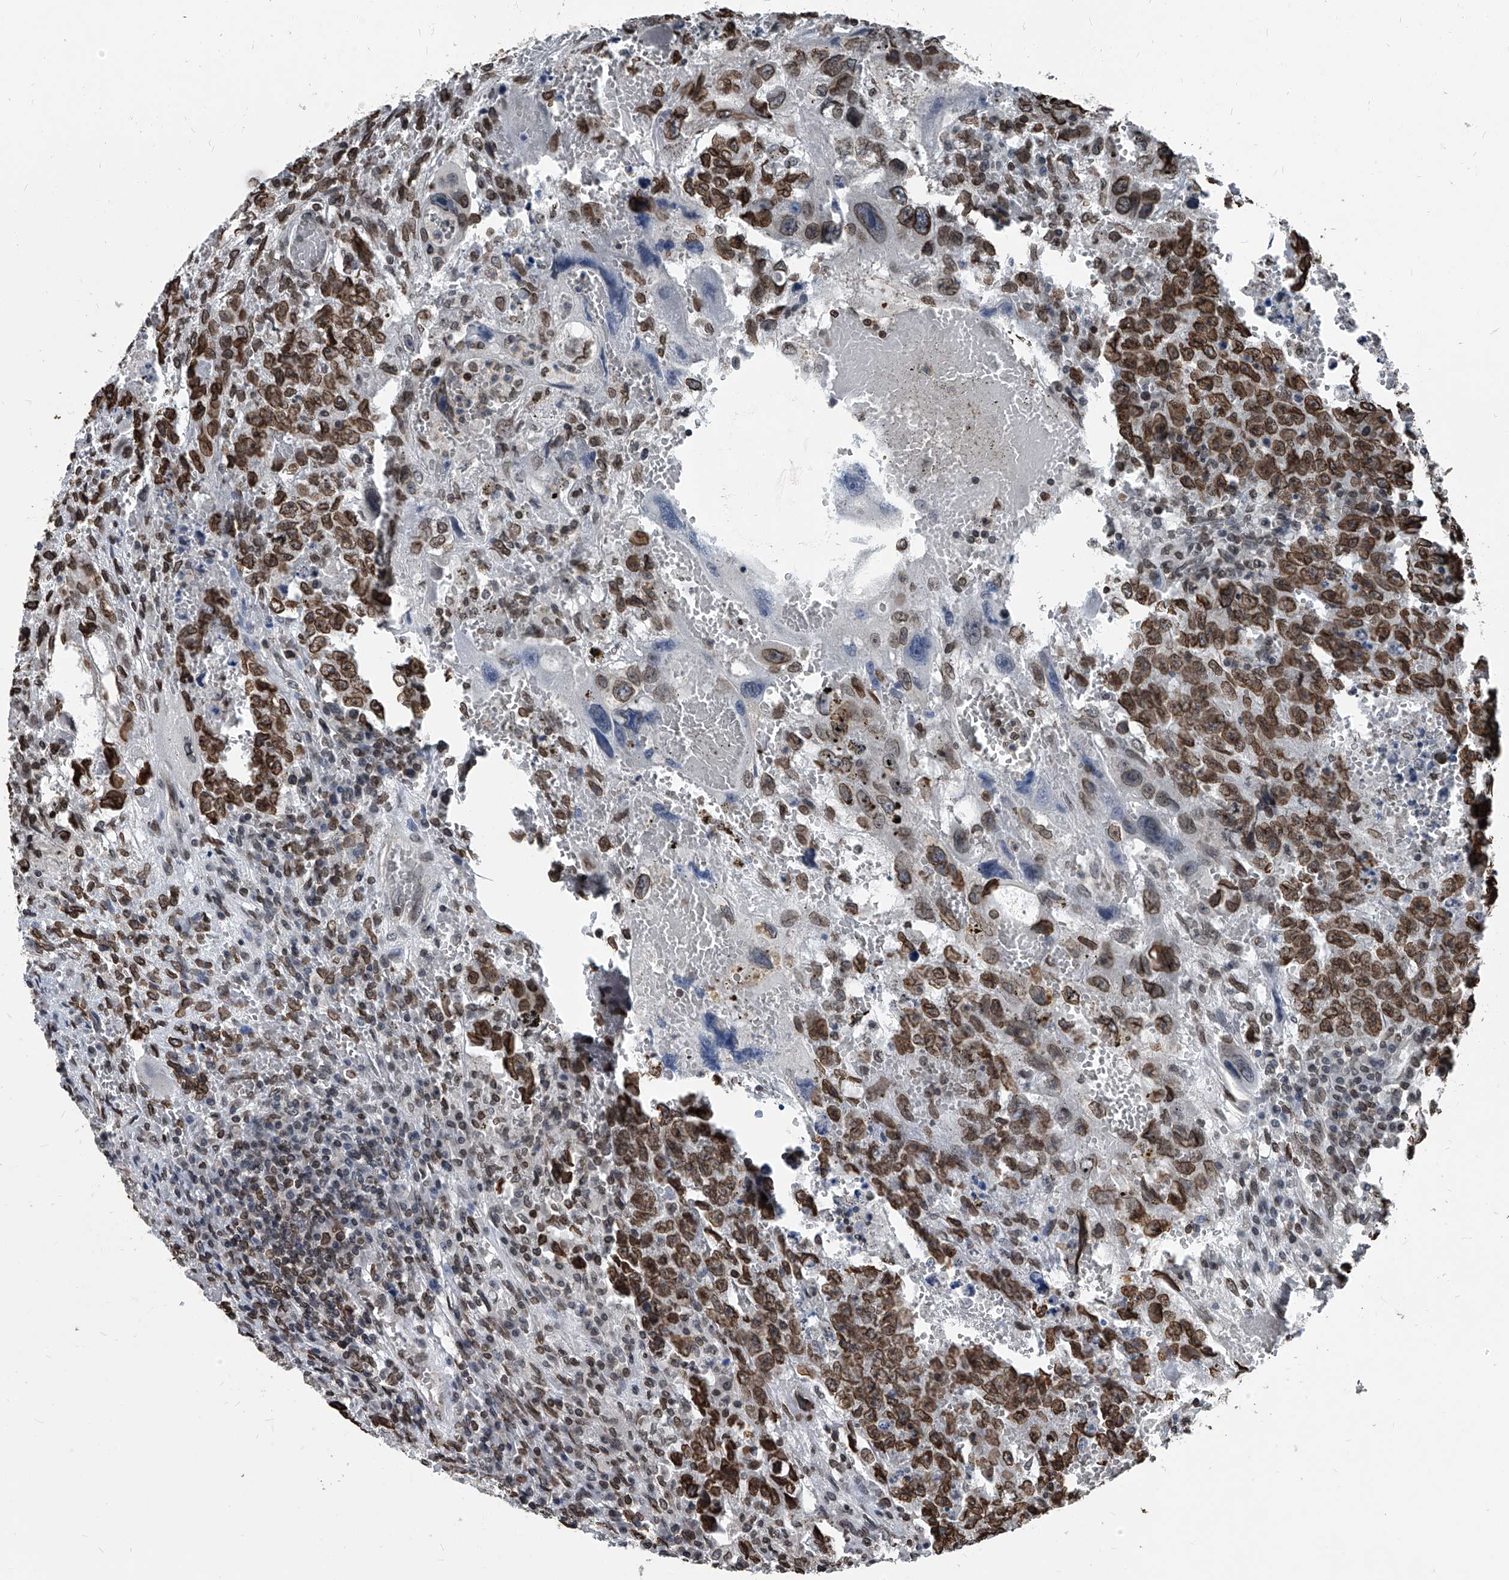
{"staining": {"intensity": "moderate", "quantity": ">75%", "location": "cytoplasmic/membranous,nuclear"}, "tissue": "testis cancer", "cell_type": "Tumor cells", "image_type": "cancer", "snomed": [{"axis": "morphology", "description": "Carcinoma, Embryonal, NOS"}, {"axis": "topography", "description": "Testis"}], "caption": "Immunohistochemistry (IHC) histopathology image of testis embryonal carcinoma stained for a protein (brown), which displays medium levels of moderate cytoplasmic/membranous and nuclear positivity in approximately >75% of tumor cells.", "gene": "PHF20", "patient": {"sex": "male", "age": 26}}